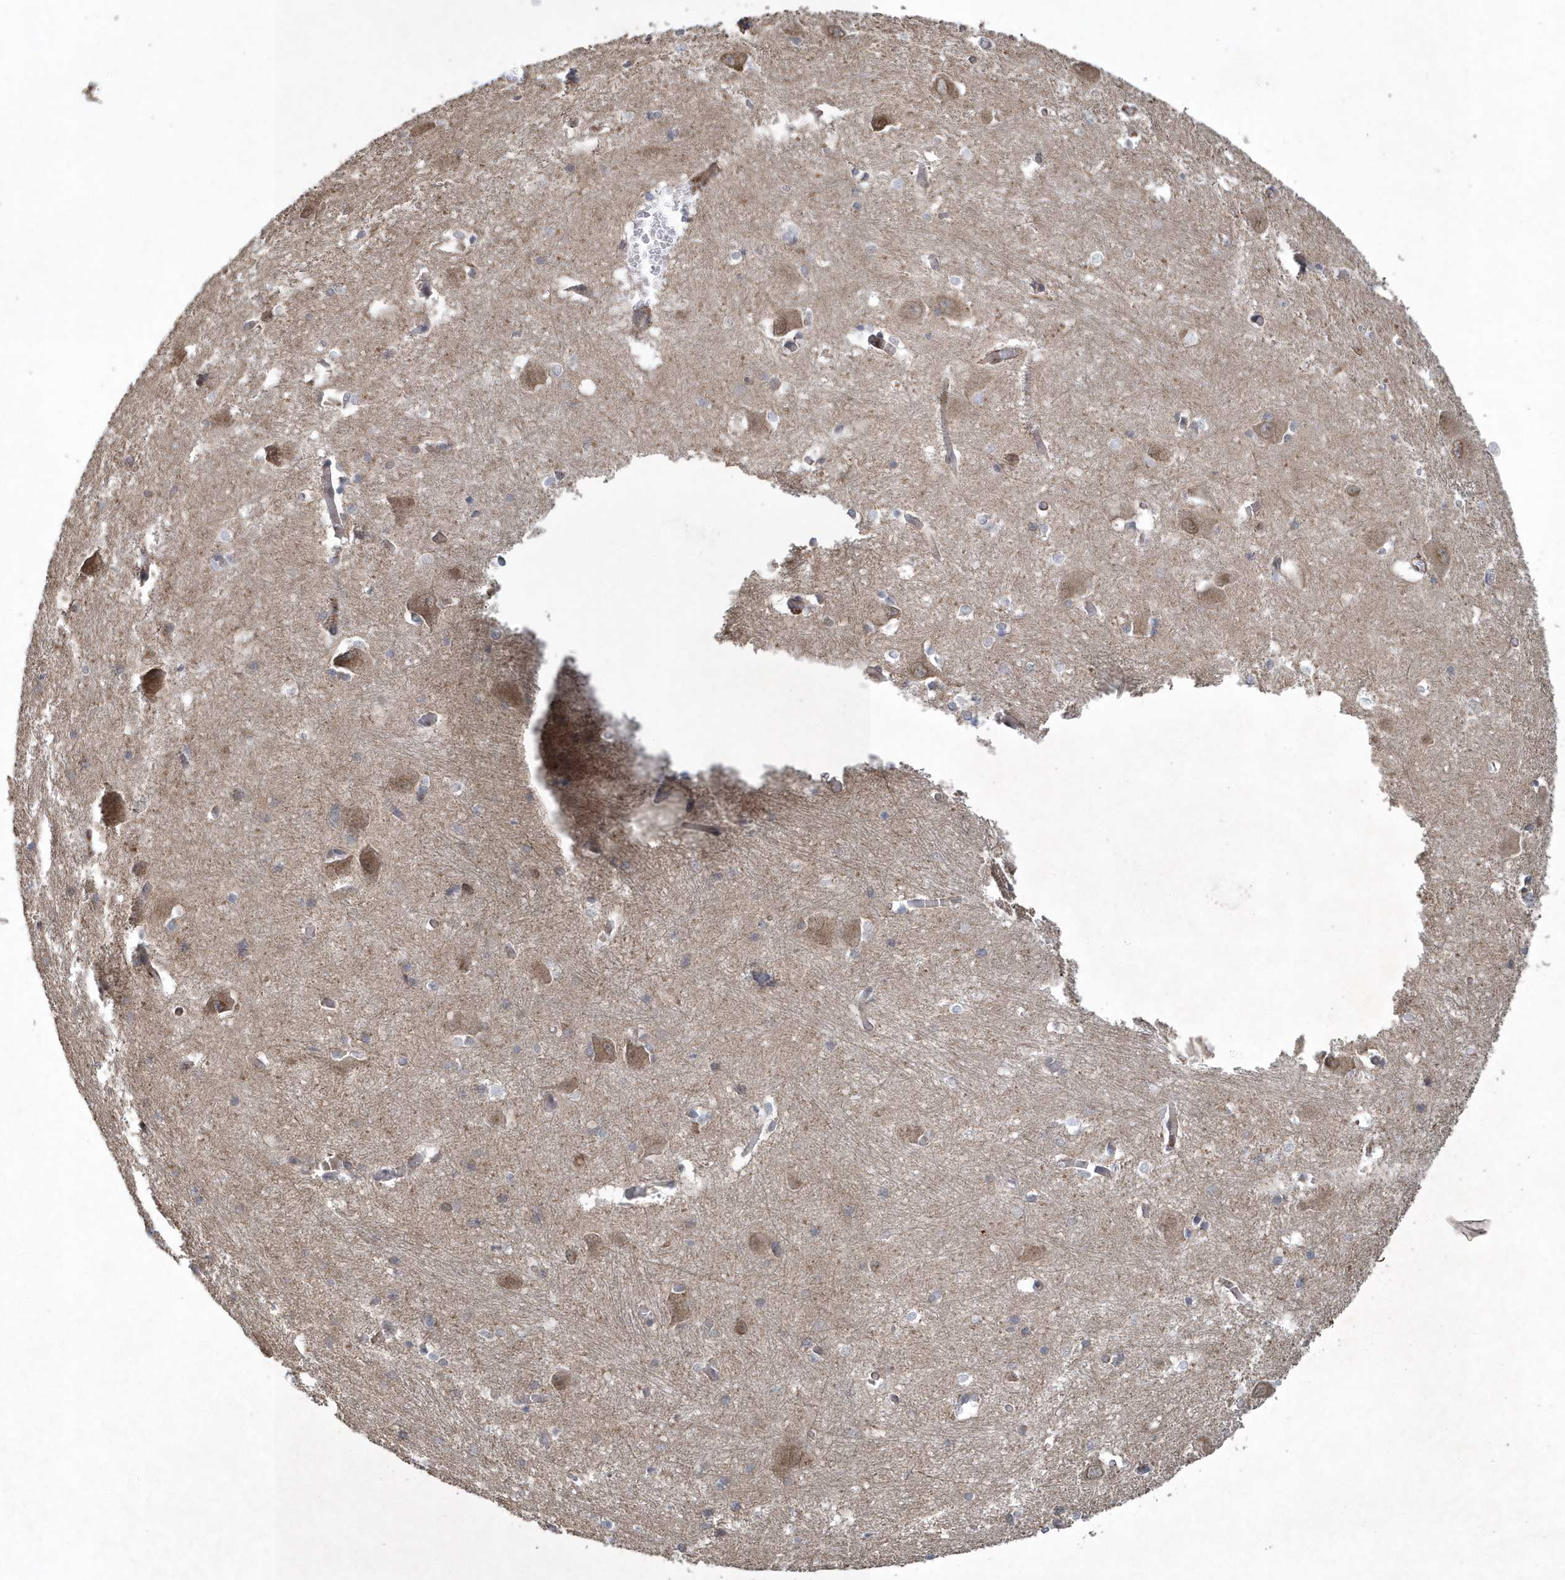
{"staining": {"intensity": "weak", "quantity": "<25%", "location": "cytoplasmic/membranous"}, "tissue": "caudate", "cell_type": "Glial cells", "image_type": "normal", "snomed": [{"axis": "morphology", "description": "Normal tissue, NOS"}, {"axis": "topography", "description": "Lateral ventricle wall"}], "caption": "Glial cells are negative for brown protein staining in unremarkable caudate.", "gene": "N4BP2", "patient": {"sex": "male", "age": 37}}